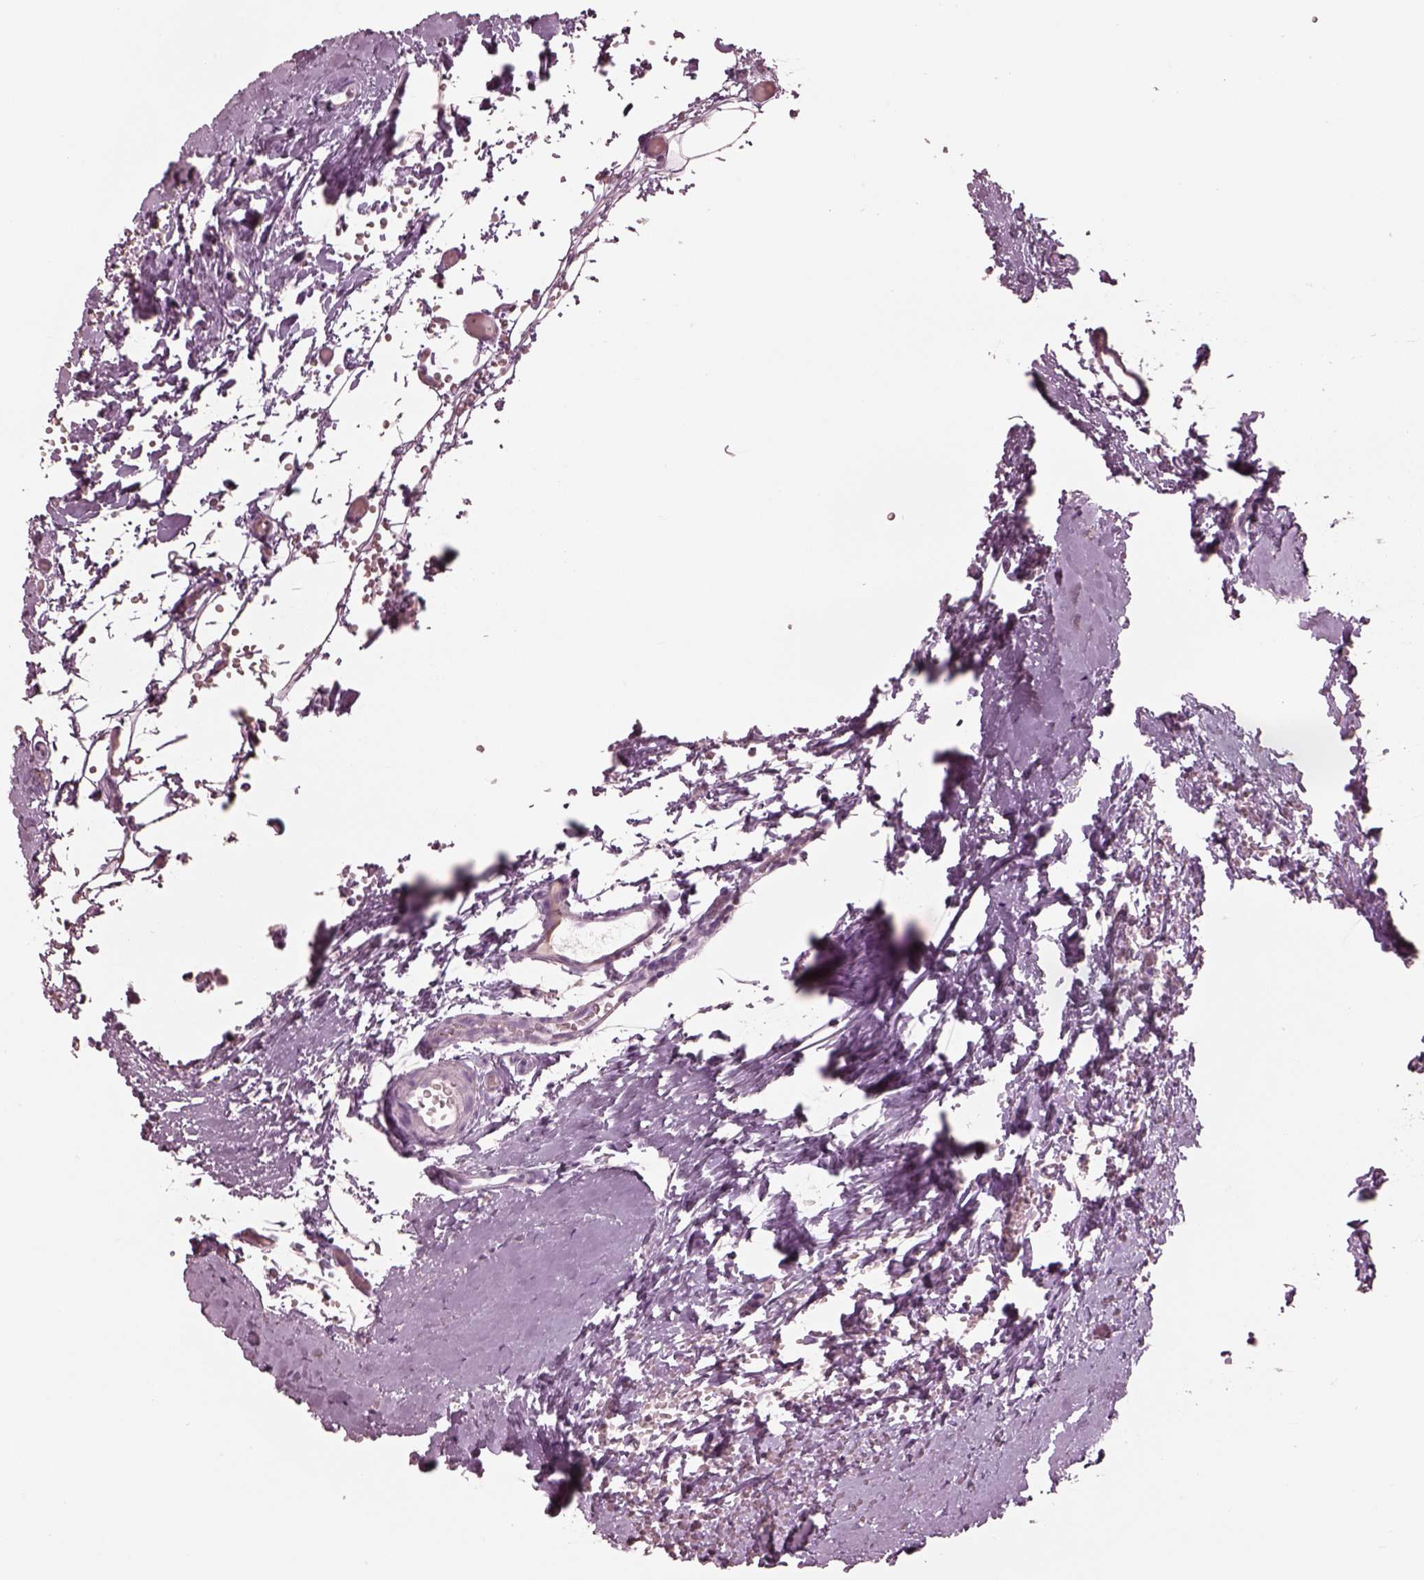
{"staining": {"intensity": "negative", "quantity": "none", "location": "none"}, "tissue": "ovary", "cell_type": "Follicle cells", "image_type": "normal", "snomed": [{"axis": "morphology", "description": "Normal tissue, NOS"}, {"axis": "topography", "description": "Ovary"}], "caption": "Follicle cells are negative for protein expression in benign human ovary.", "gene": "PDCD1", "patient": {"sex": "female", "age": 46}}